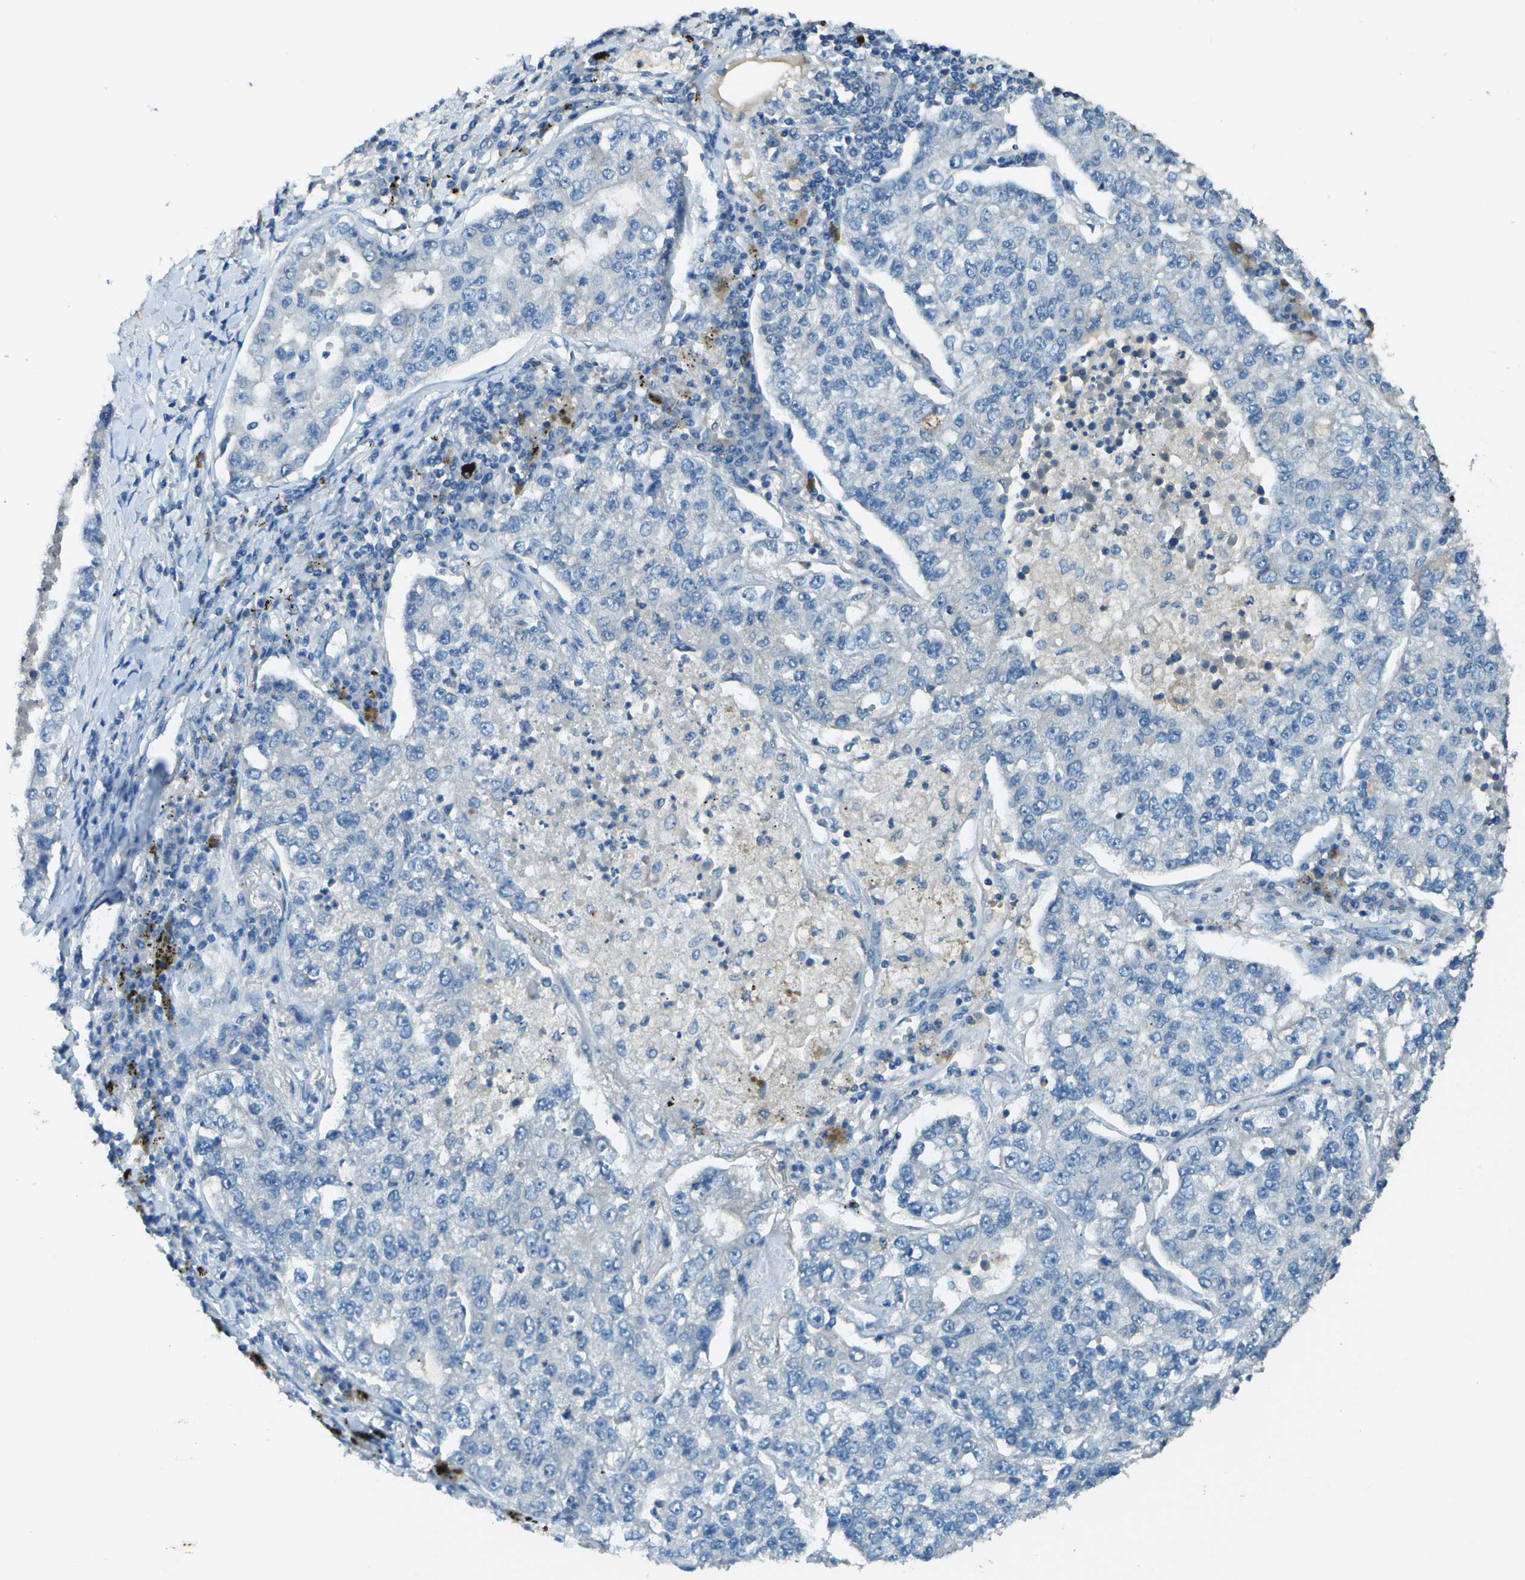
{"staining": {"intensity": "negative", "quantity": "none", "location": "none"}, "tissue": "lung cancer", "cell_type": "Tumor cells", "image_type": "cancer", "snomed": [{"axis": "morphology", "description": "Adenocarcinoma, NOS"}, {"axis": "topography", "description": "Lung"}], "caption": "An immunohistochemistry histopathology image of adenocarcinoma (lung) is shown. There is no staining in tumor cells of adenocarcinoma (lung).", "gene": "LGI2", "patient": {"sex": "male", "age": 49}}